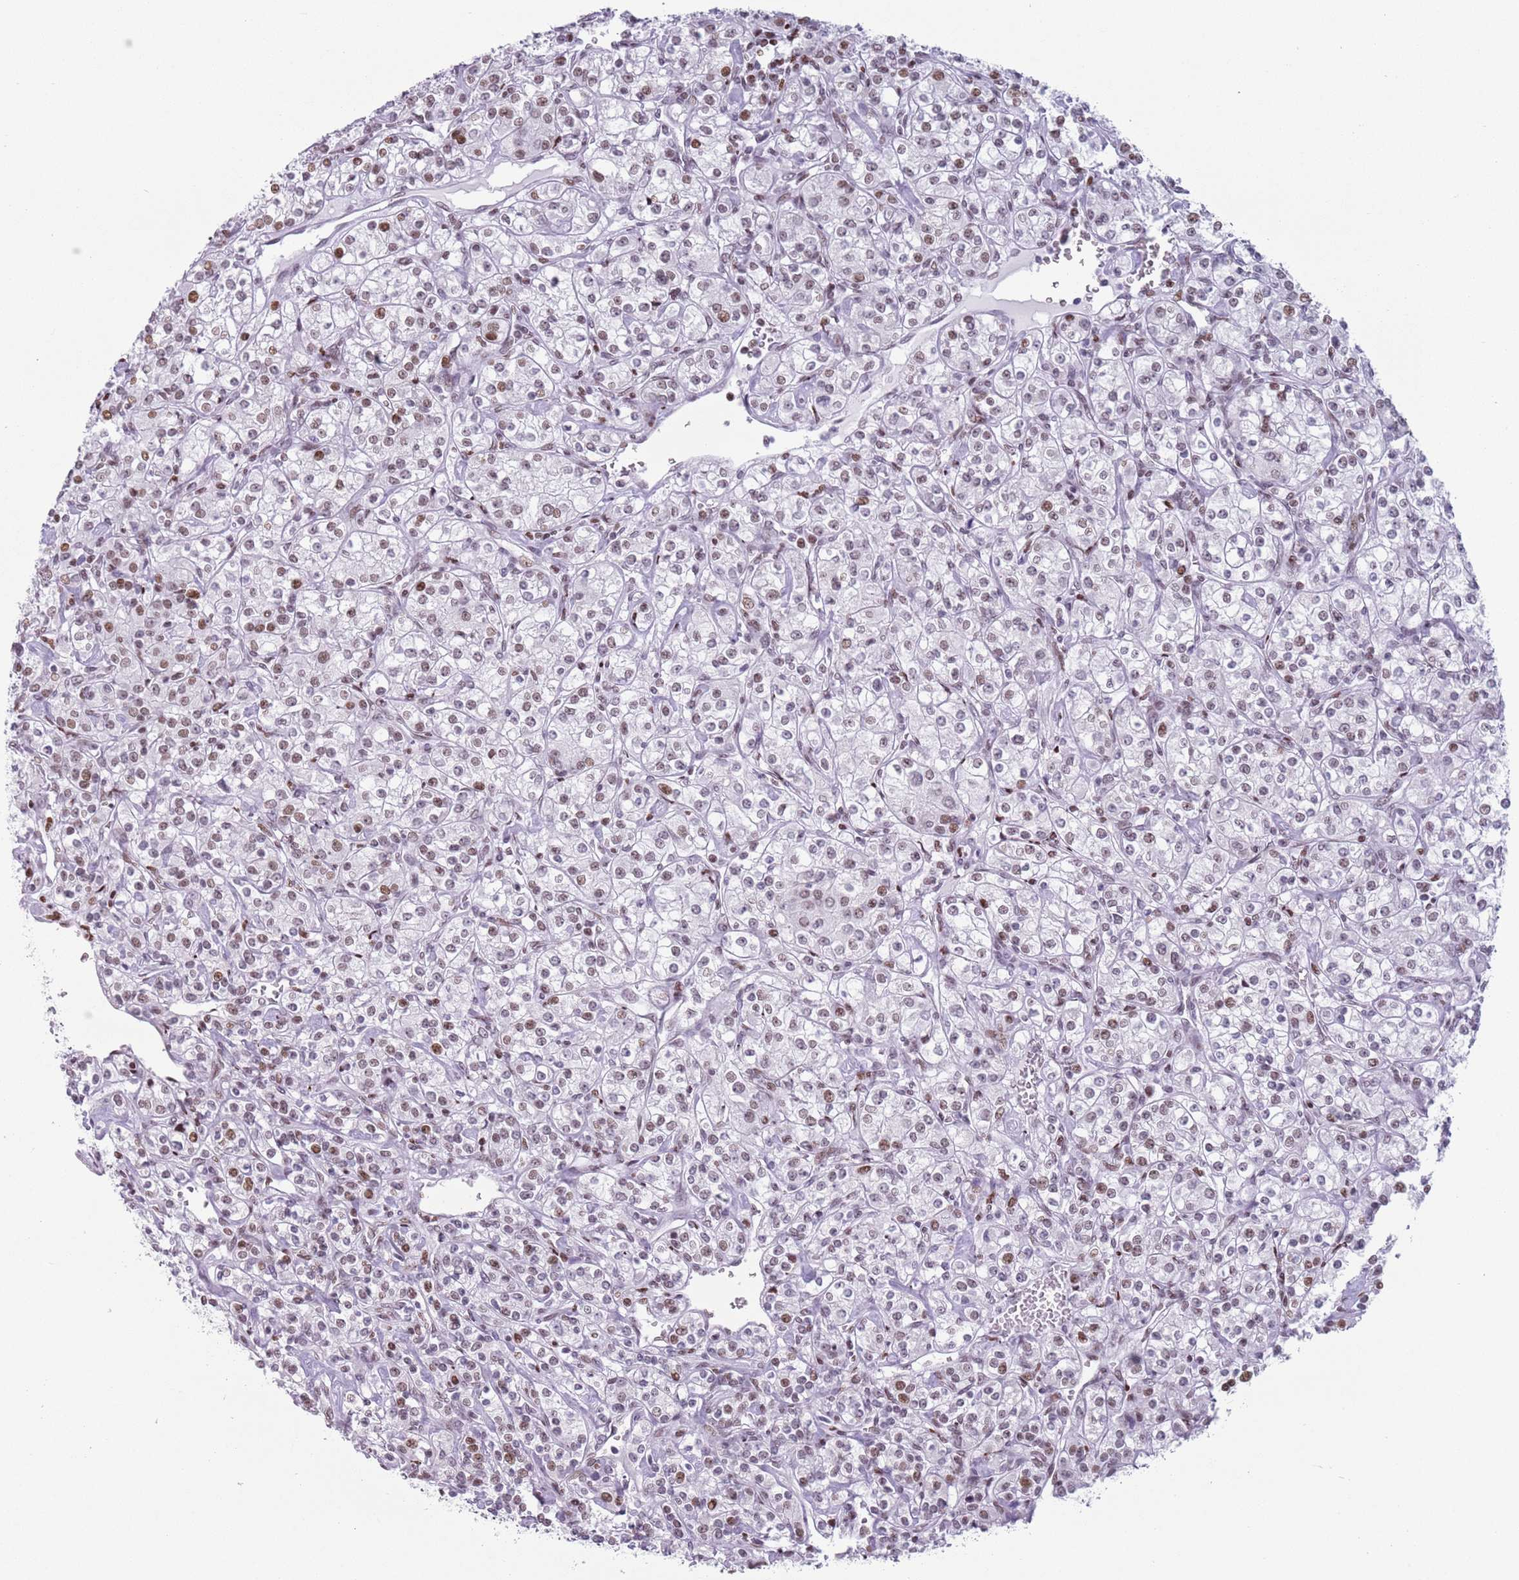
{"staining": {"intensity": "moderate", "quantity": "25%-75%", "location": "nuclear"}, "tissue": "renal cancer", "cell_type": "Tumor cells", "image_type": "cancer", "snomed": [{"axis": "morphology", "description": "Adenocarcinoma, NOS"}, {"axis": "topography", "description": "Kidney"}], "caption": "Renal cancer (adenocarcinoma) tissue shows moderate nuclear expression in approximately 25%-75% of tumor cells, visualized by immunohistochemistry. (DAB = brown stain, brightfield microscopy at high magnification).", "gene": "FAM104B", "patient": {"sex": "male", "age": 77}}